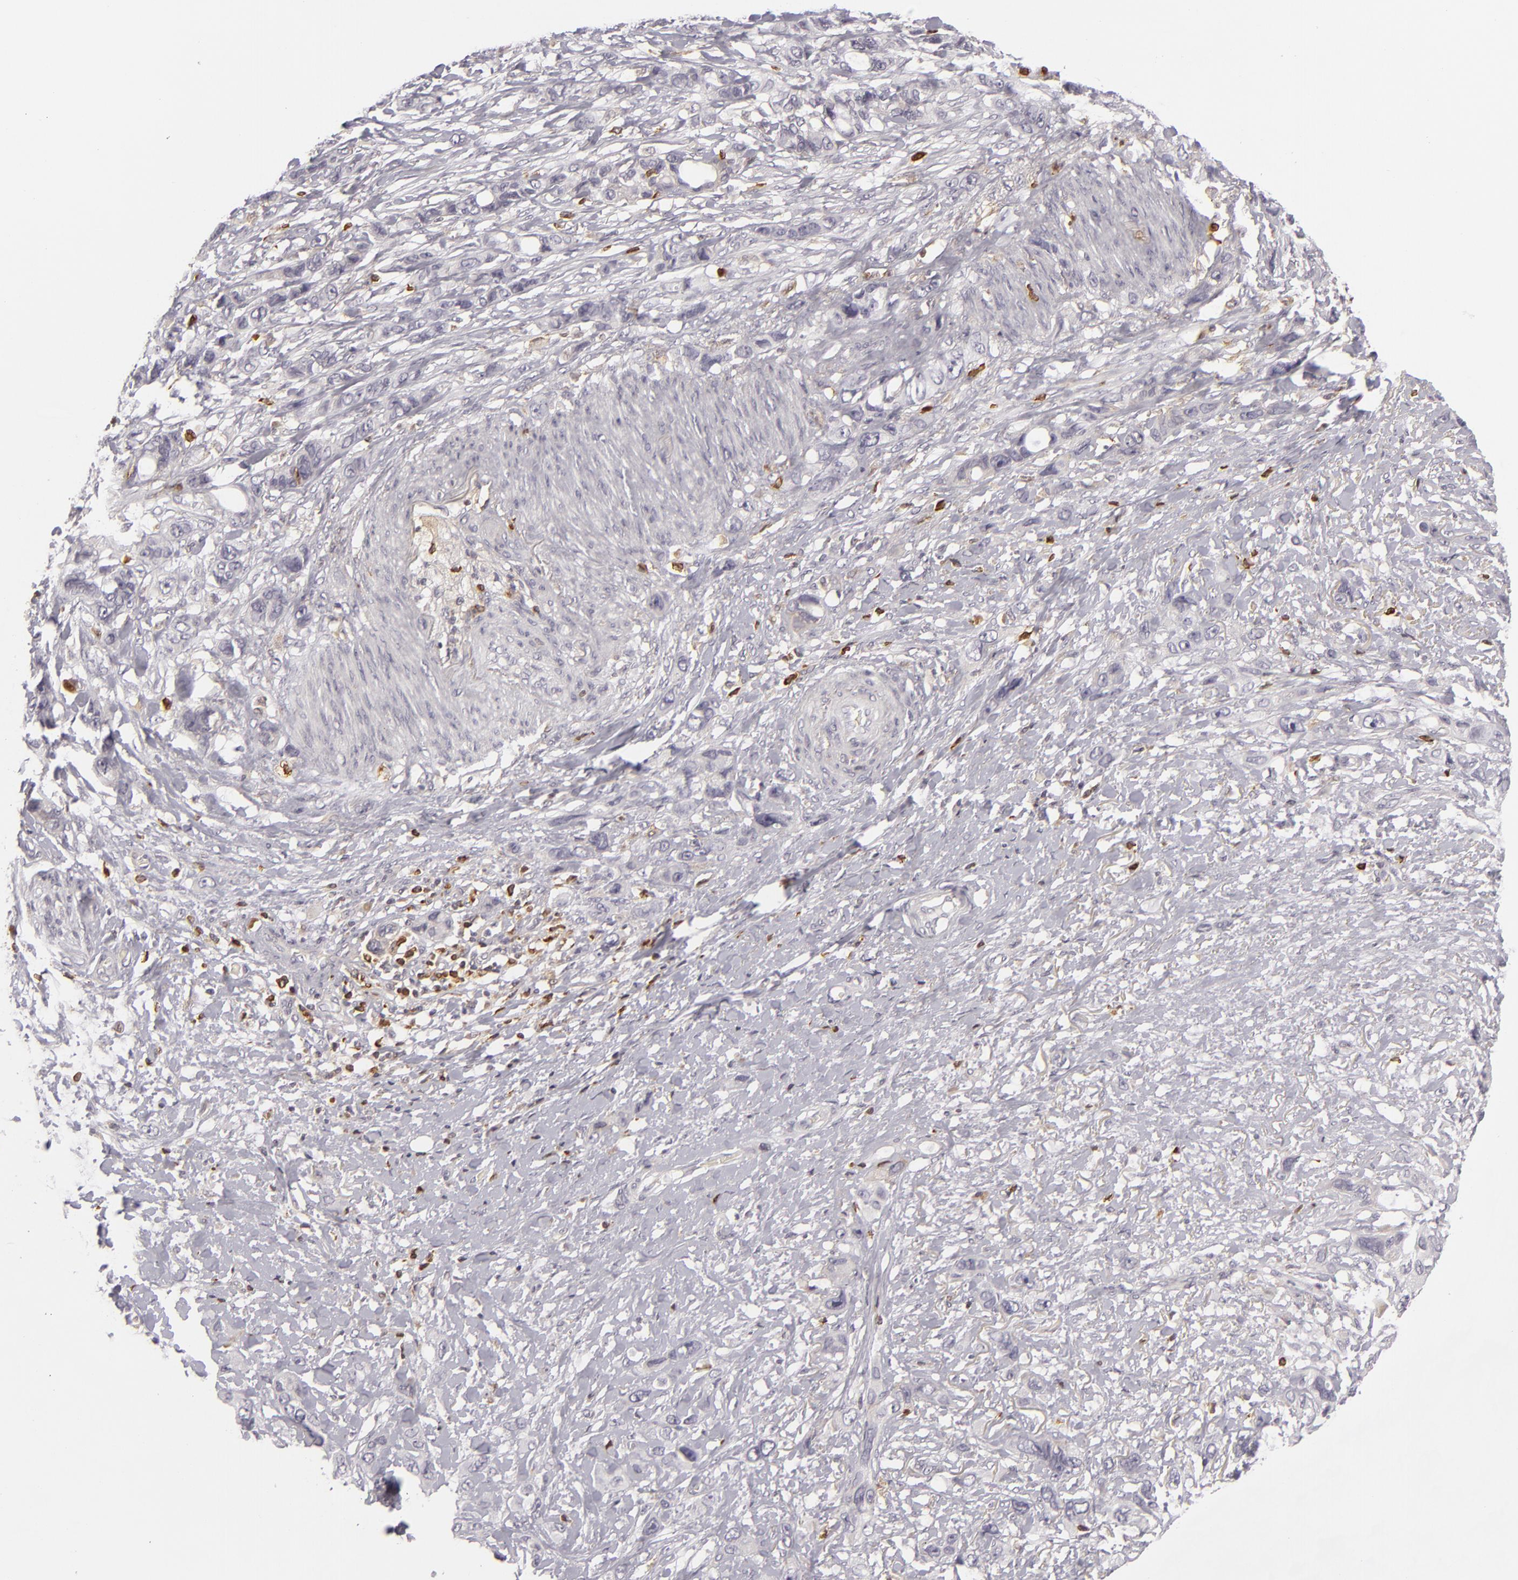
{"staining": {"intensity": "negative", "quantity": "none", "location": "none"}, "tissue": "stomach cancer", "cell_type": "Tumor cells", "image_type": "cancer", "snomed": [{"axis": "morphology", "description": "Adenocarcinoma, NOS"}, {"axis": "topography", "description": "Stomach, upper"}], "caption": "There is no significant positivity in tumor cells of adenocarcinoma (stomach).", "gene": "APOBEC3G", "patient": {"sex": "male", "age": 47}}